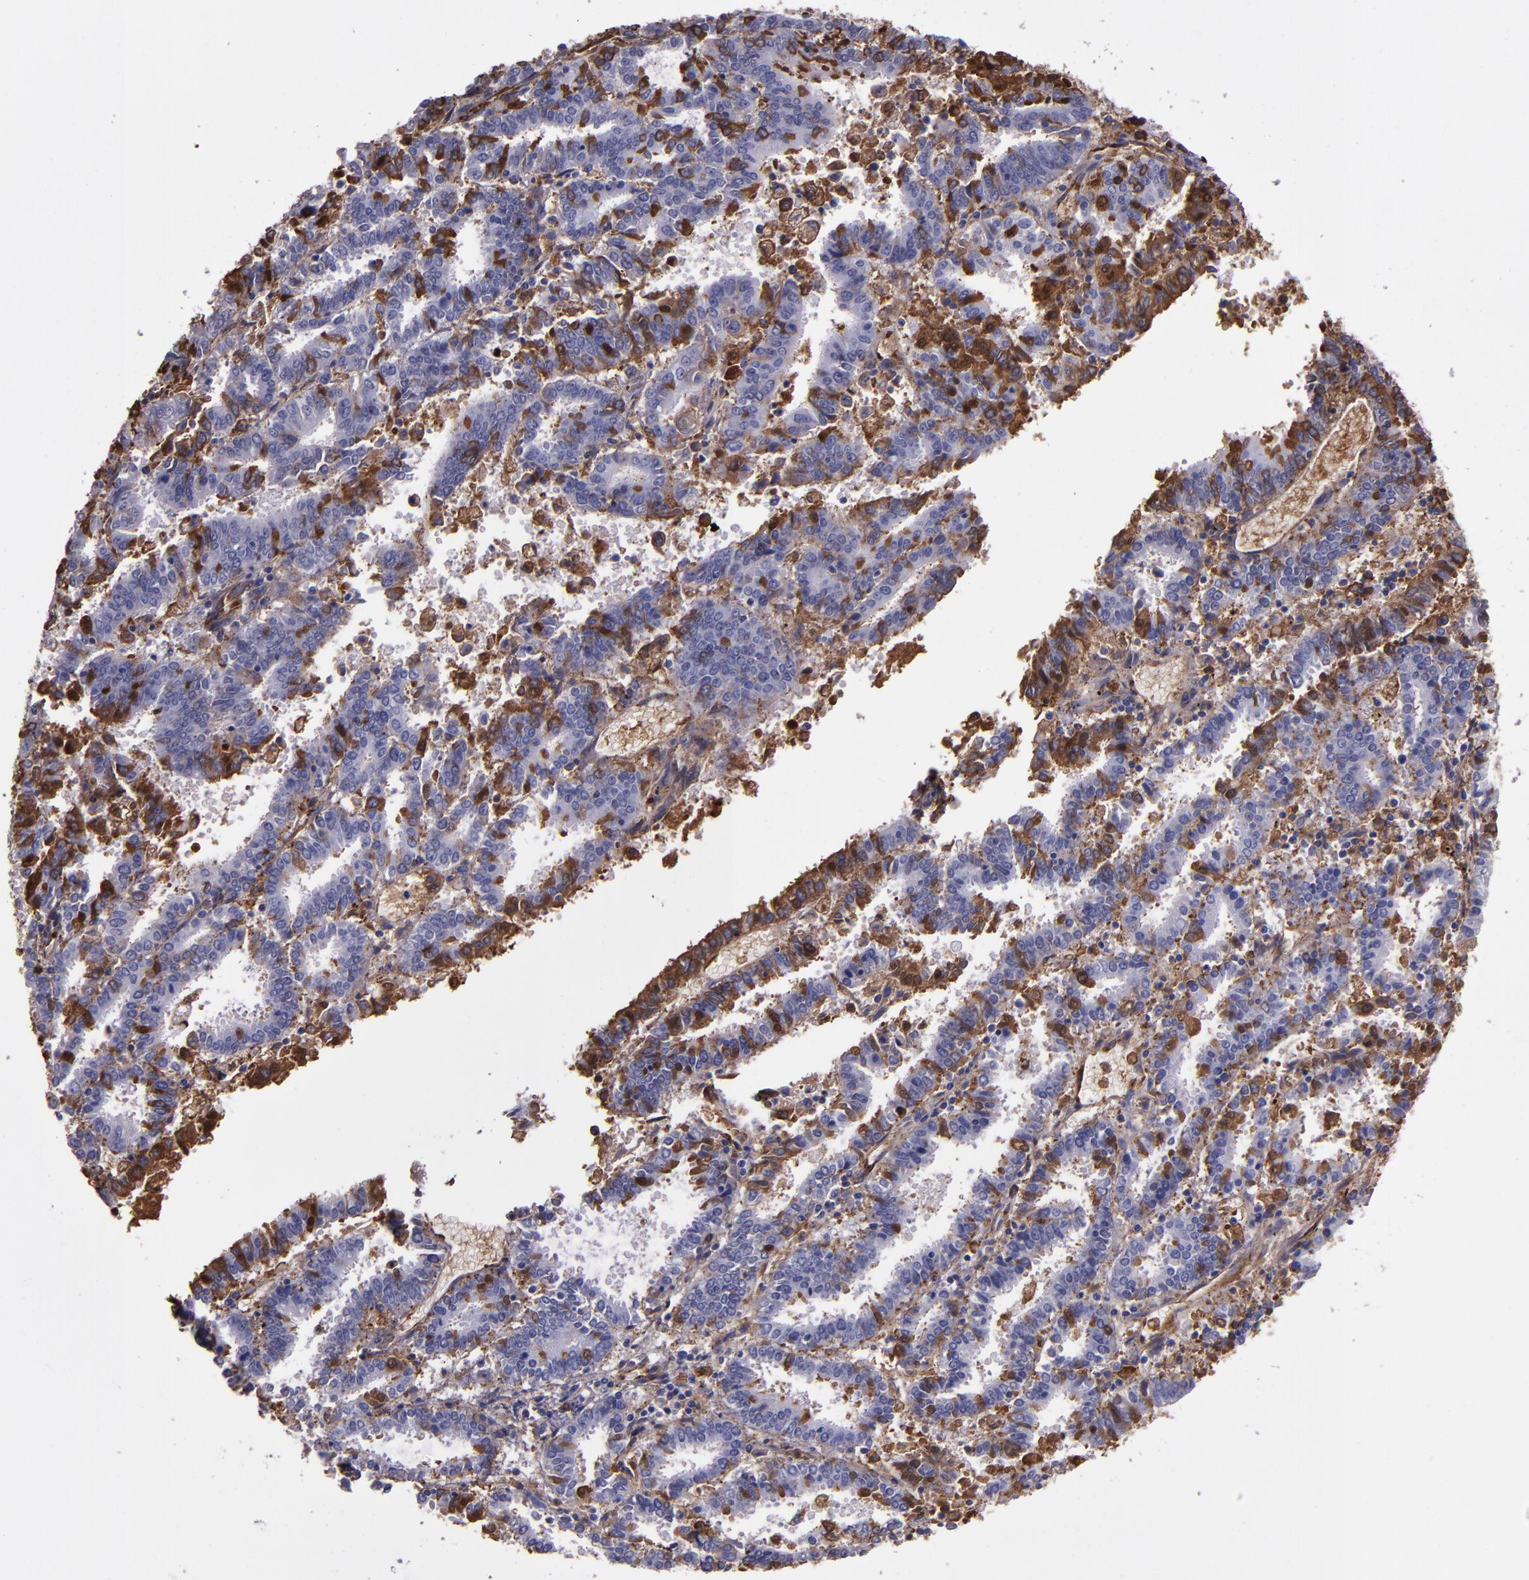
{"staining": {"intensity": "strong", "quantity": "25%-75%", "location": "cytoplasmic/membranous"}, "tissue": "endometrial cancer", "cell_type": "Tumor cells", "image_type": "cancer", "snomed": [{"axis": "morphology", "description": "Adenocarcinoma, NOS"}, {"axis": "topography", "description": "Uterus"}], "caption": "Brown immunohistochemical staining in endometrial adenocarcinoma shows strong cytoplasmic/membranous staining in approximately 25%-75% of tumor cells.", "gene": "A2M", "patient": {"sex": "female", "age": 83}}